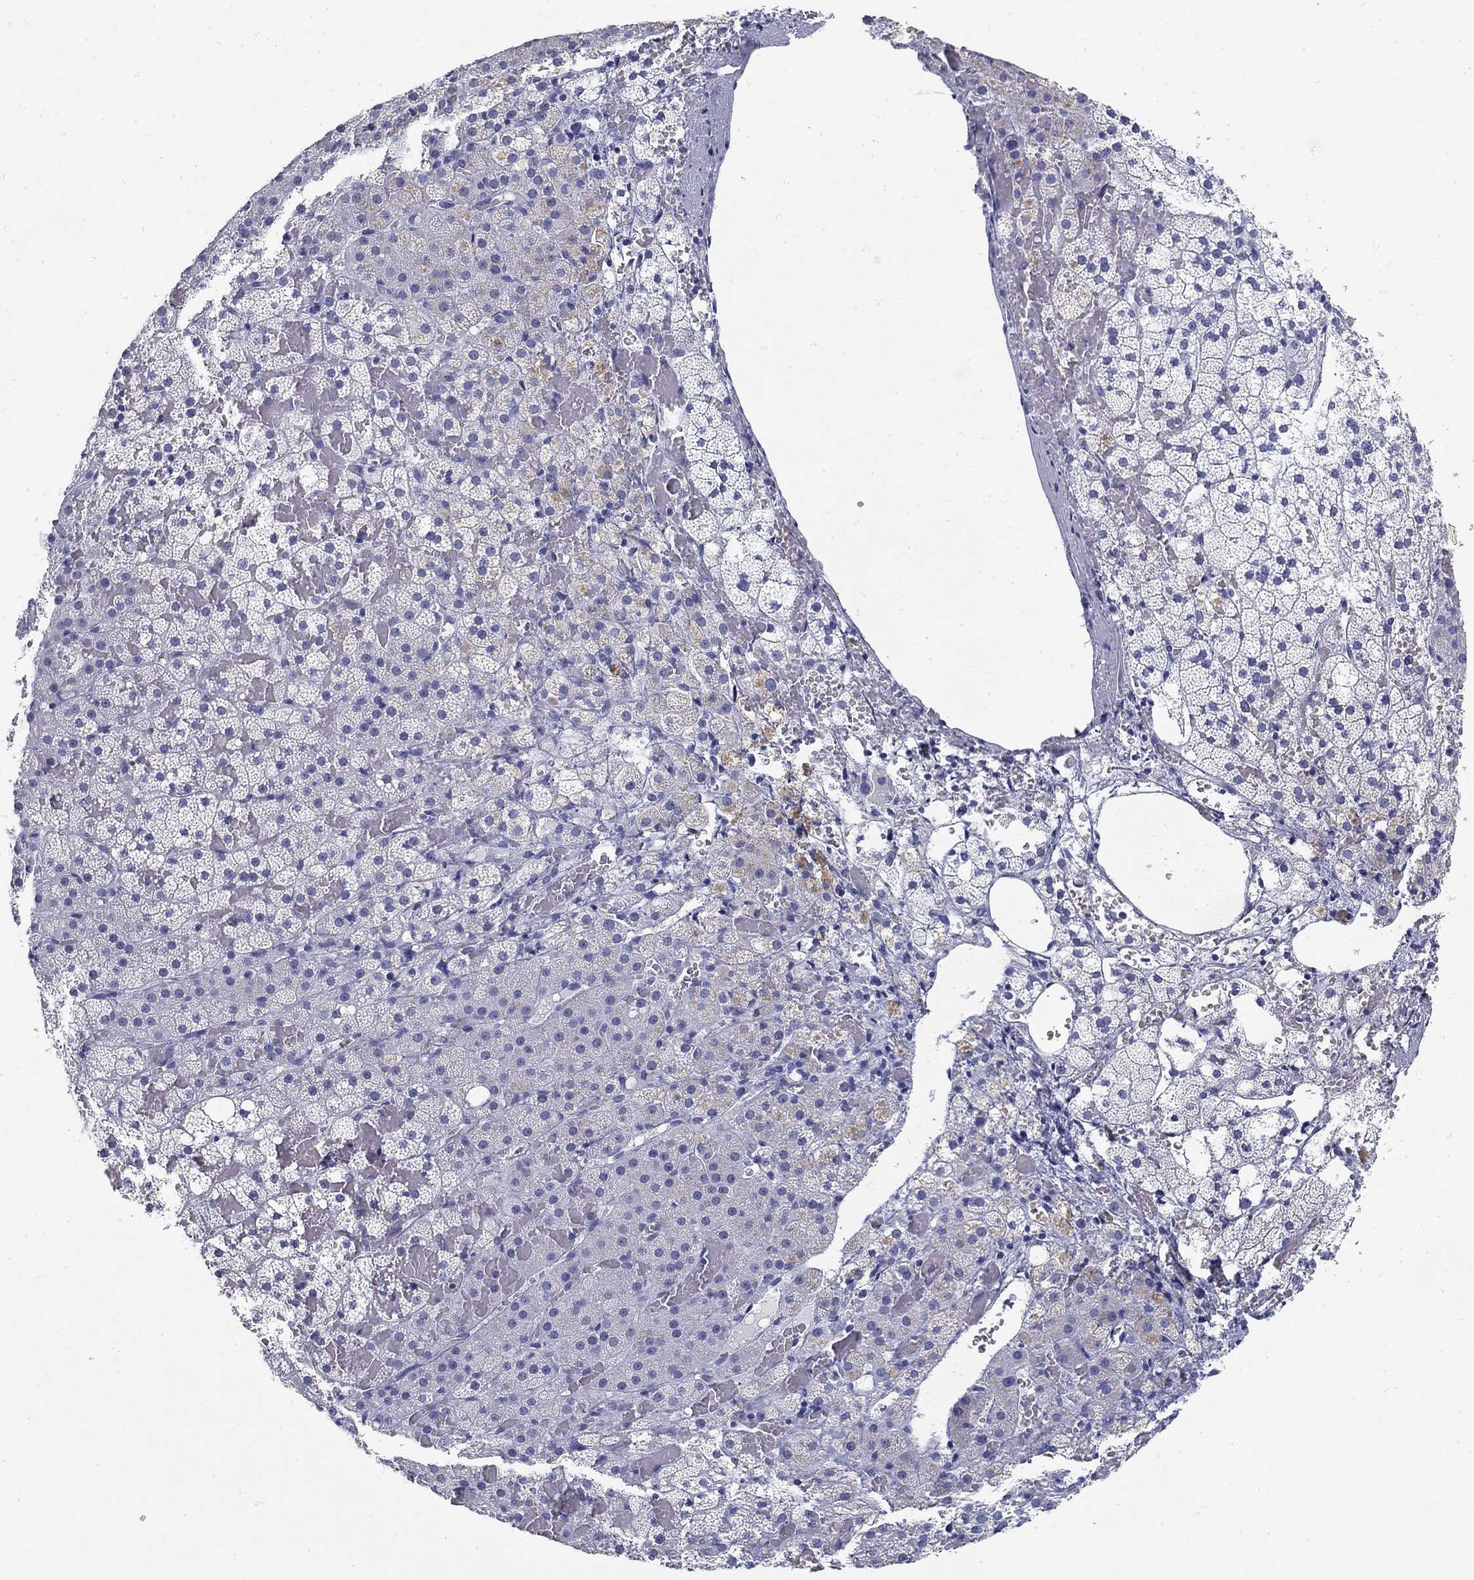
{"staining": {"intensity": "negative", "quantity": "none", "location": "none"}, "tissue": "adrenal gland", "cell_type": "Glandular cells", "image_type": "normal", "snomed": [{"axis": "morphology", "description": "Normal tissue, NOS"}, {"axis": "topography", "description": "Adrenal gland"}], "caption": "A histopathology image of adrenal gland stained for a protein demonstrates no brown staining in glandular cells.", "gene": "CD79B", "patient": {"sex": "male", "age": 53}}